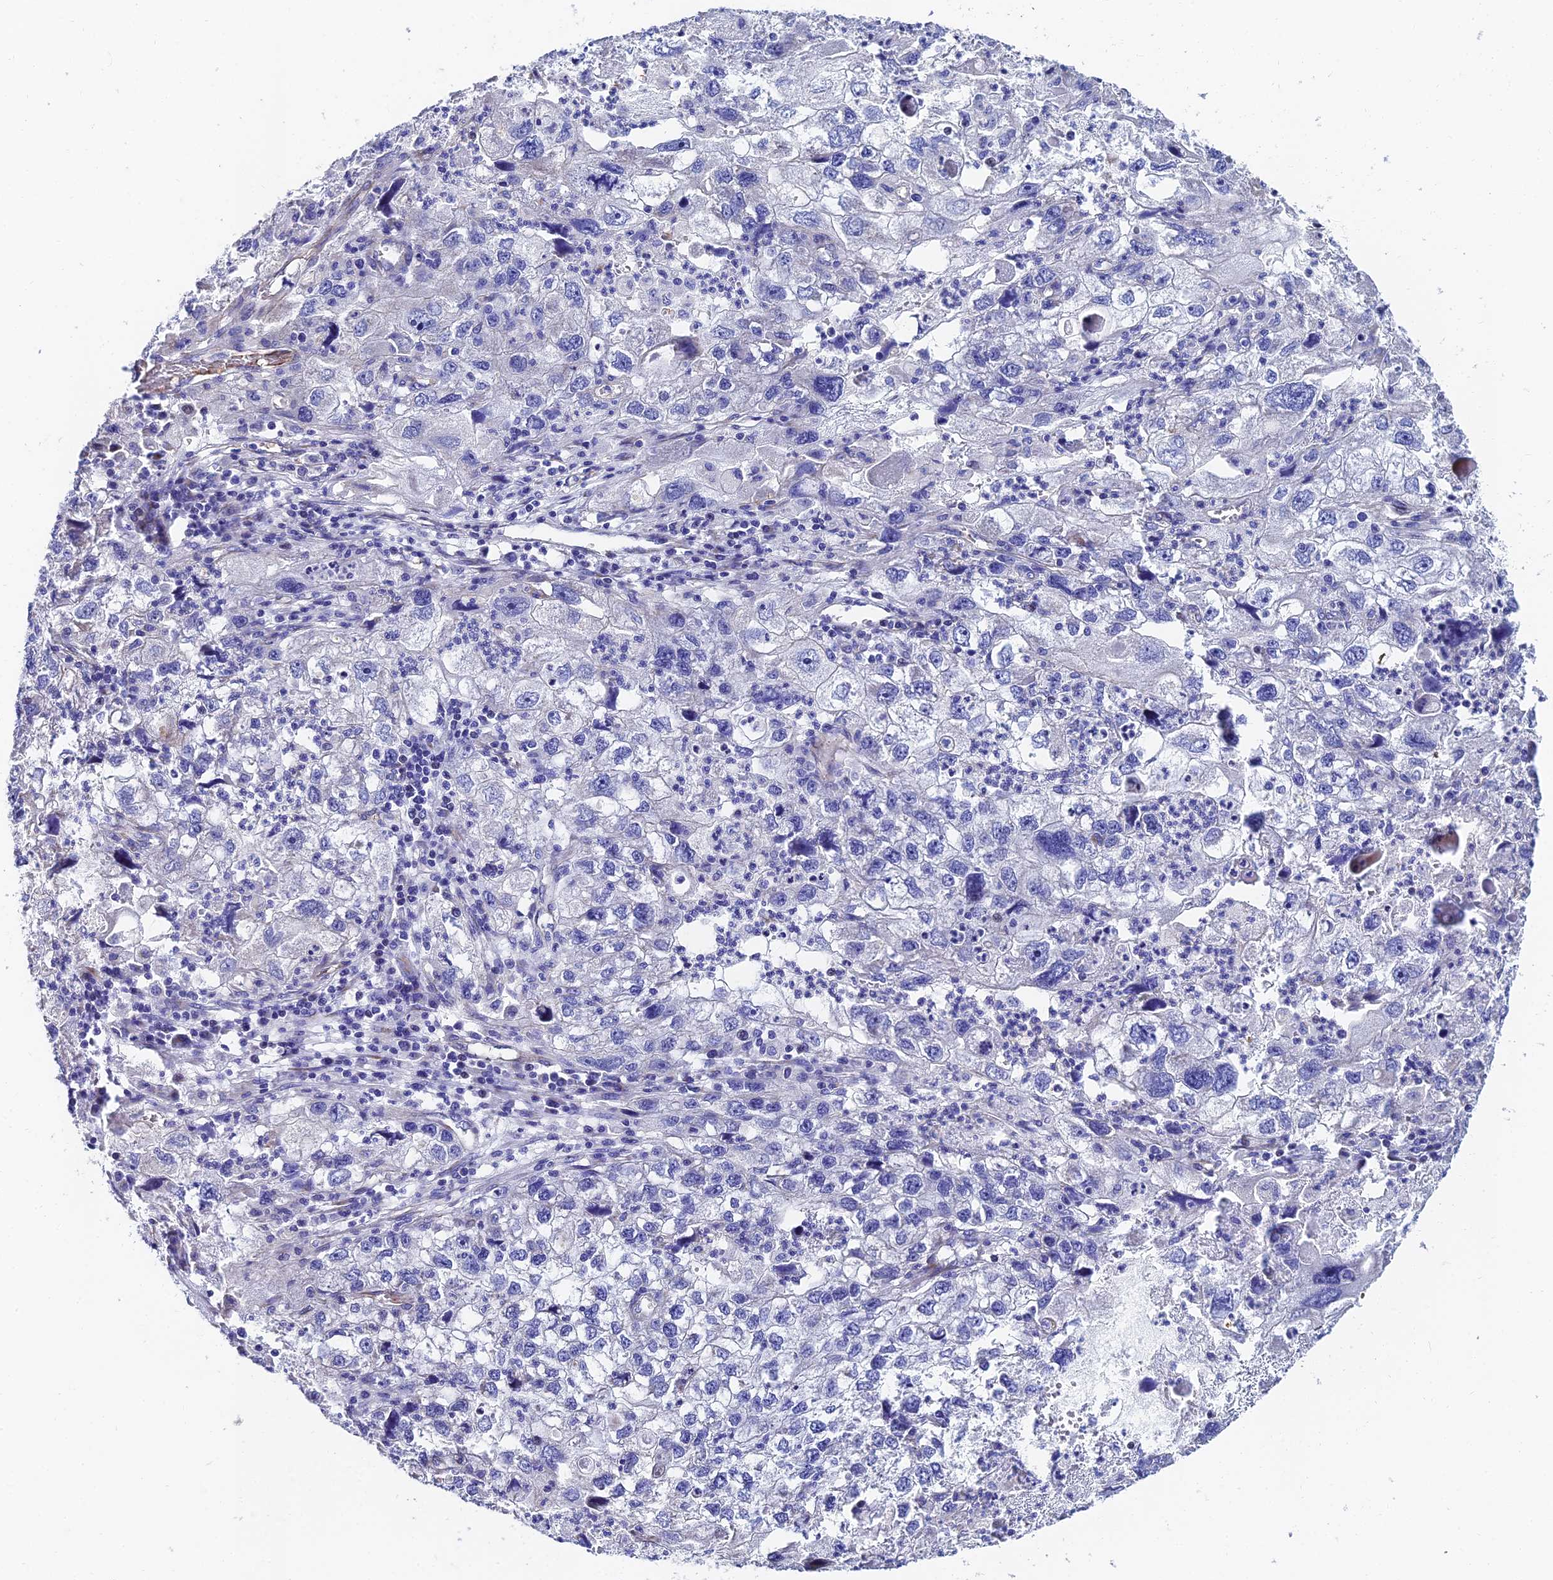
{"staining": {"intensity": "negative", "quantity": "none", "location": "none"}, "tissue": "endometrial cancer", "cell_type": "Tumor cells", "image_type": "cancer", "snomed": [{"axis": "morphology", "description": "Adenocarcinoma, NOS"}, {"axis": "topography", "description": "Endometrium"}], "caption": "This is an immunohistochemistry histopathology image of human endometrial cancer. There is no staining in tumor cells.", "gene": "ADGRF3", "patient": {"sex": "female", "age": 49}}